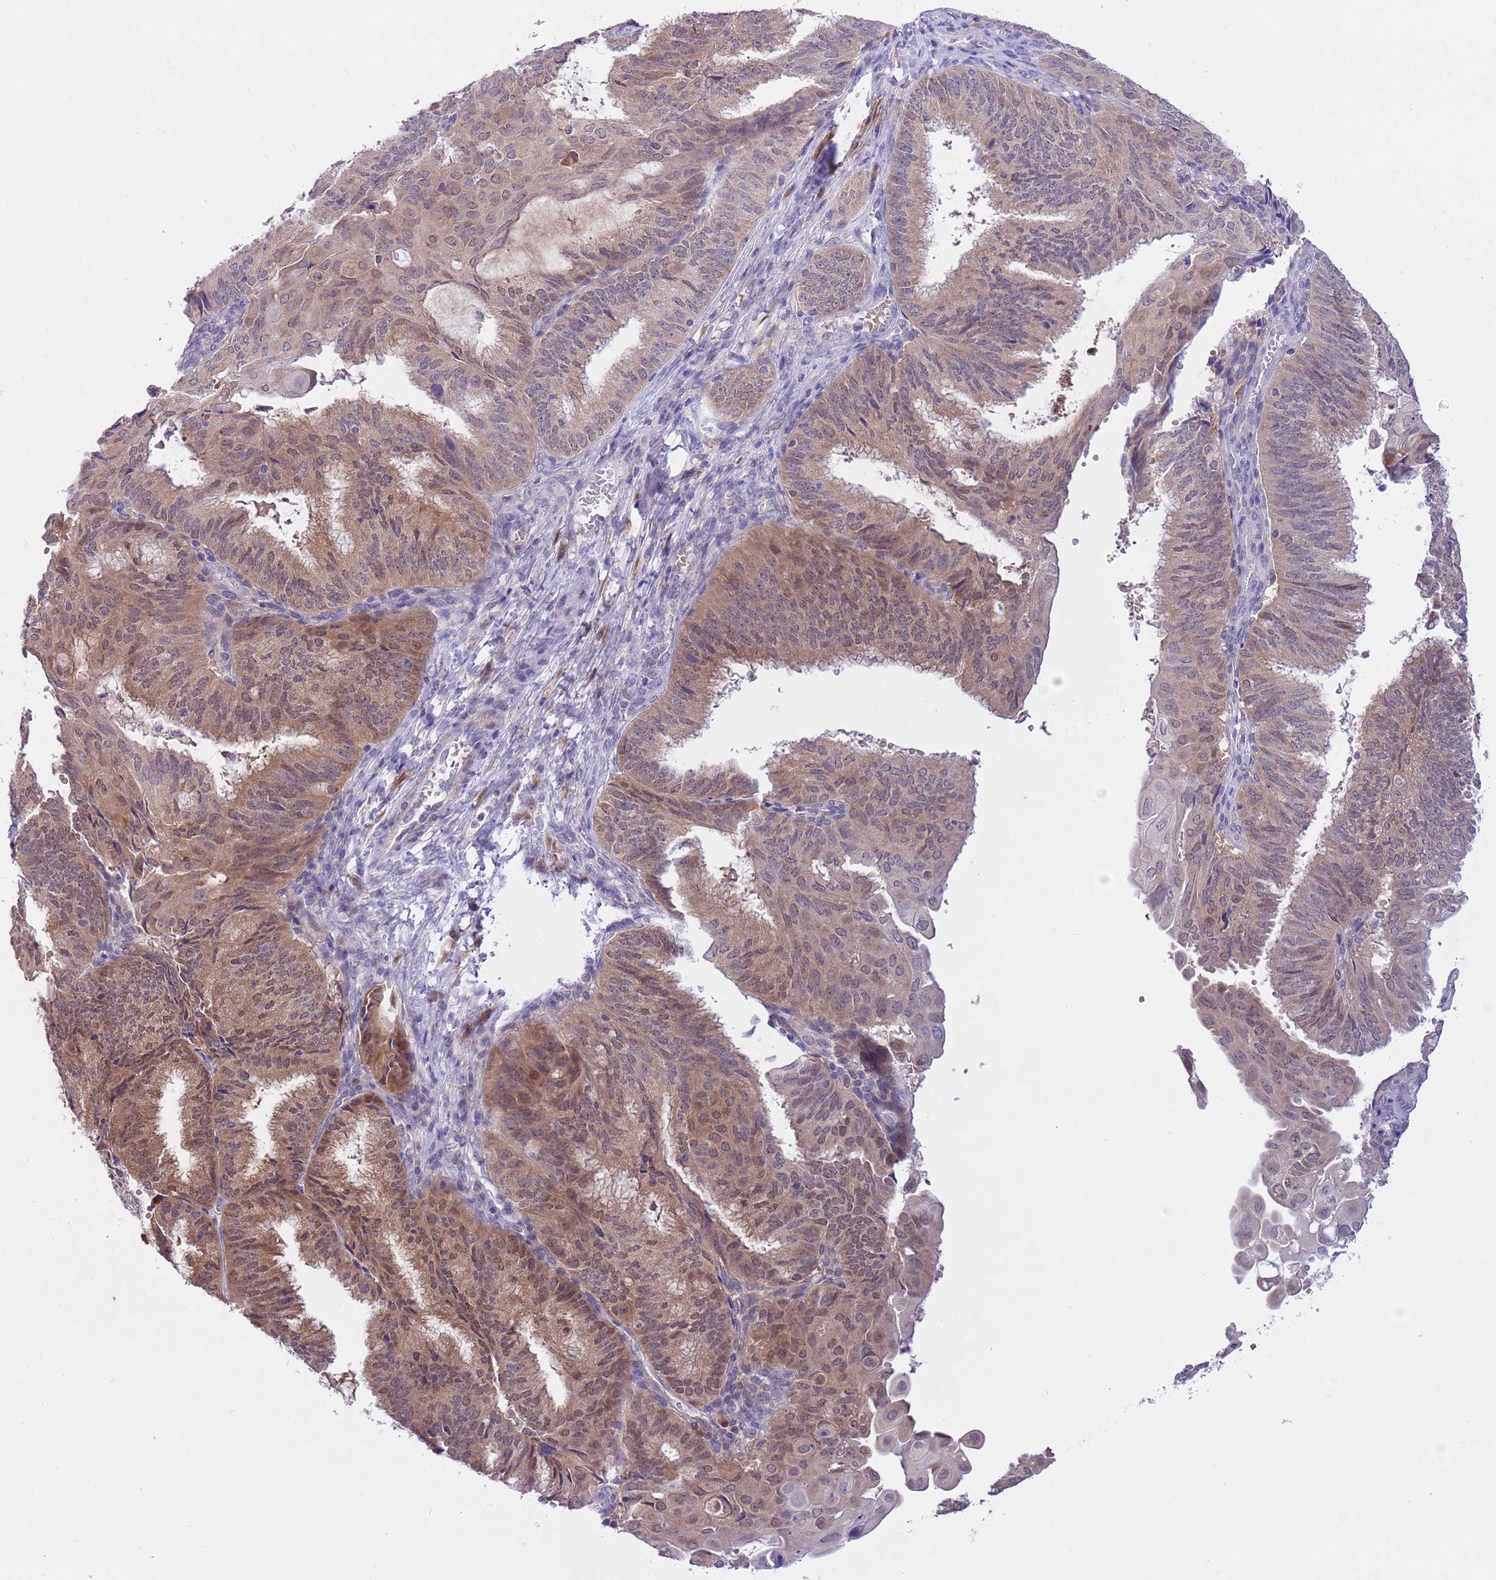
{"staining": {"intensity": "moderate", "quantity": ">75%", "location": "cytoplasmic/membranous,nuclear"}, "tissue": "endometrial cancer", "cell_type": "Tumor cells", "image_type": "cancer", "snomed": [{"axis": "morphology", "description": "Adenocarcinoma, NOS"}, {"axis": "topography", "description": "Endometrium"}], "caption": "Brown immunohistochemical staining in human adenocarcinoma (endometrial) reveals moderate cytoplasmic/membranous and nuclear positivity in approximately >75% of tumor cells.", "gene": "GALK2", "patient": {"sex": "female", "age": 49}}